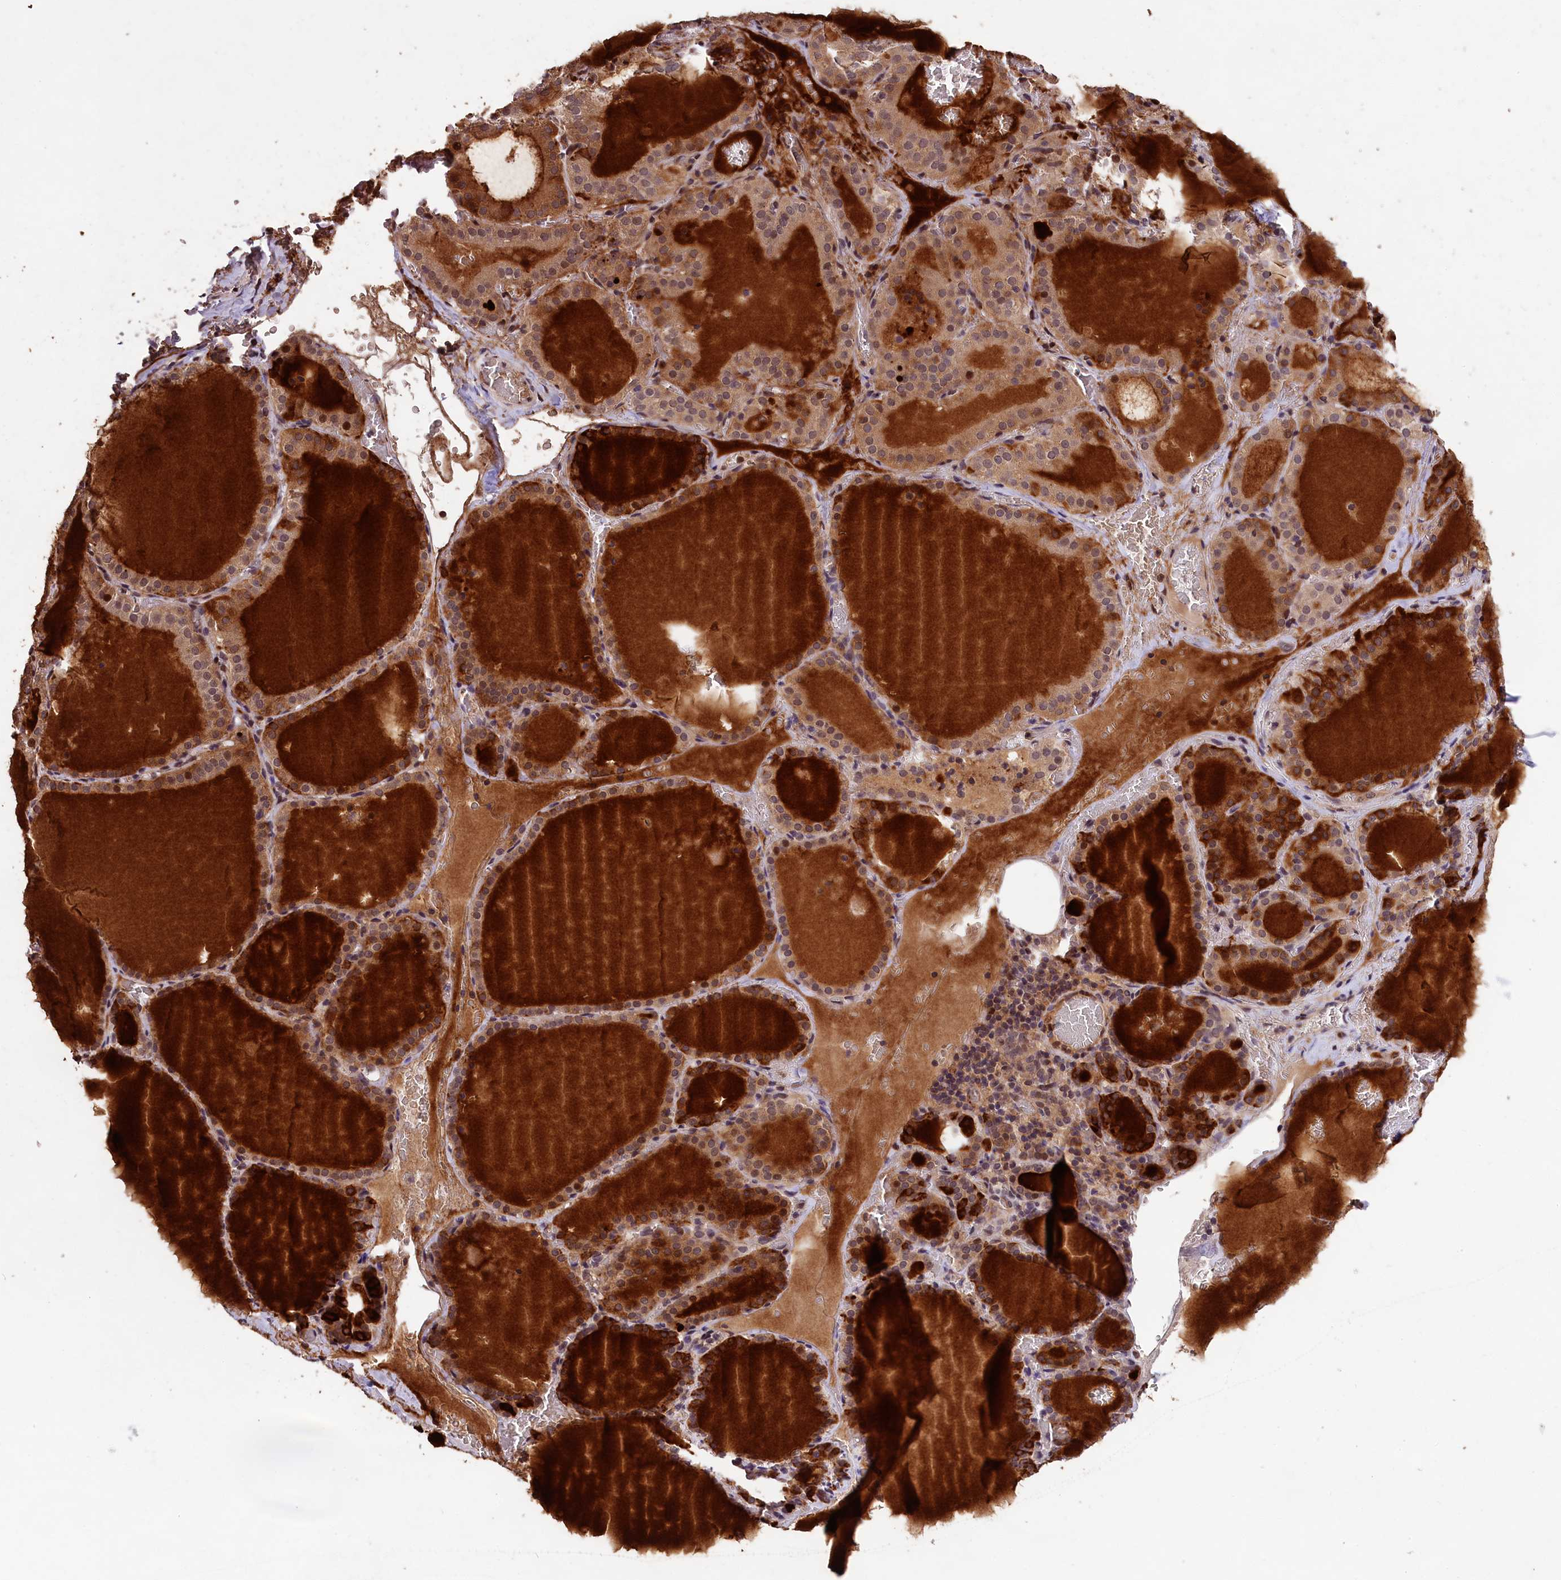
{"staining": {"intensity": "moderate", "quantity": ">75%", "location": "cytoplasmic/membranous"}, "tissue": "thyroid gland", "cell_type": "Glandular cells", "image_type": "normal", "snomed": [{"axis": "morphology", "description": "Normal tissue, NOS"}, {"axis": "topography", "description": "Thyroid gland"}], "caption": "A brown stain highlights moderate cytoplasmic/membranous positivity of a protein in glandular cells of unremarkable thyroid gland.", "gene": "PHAF1", "patient": {"sex": "female", "age": 39}}